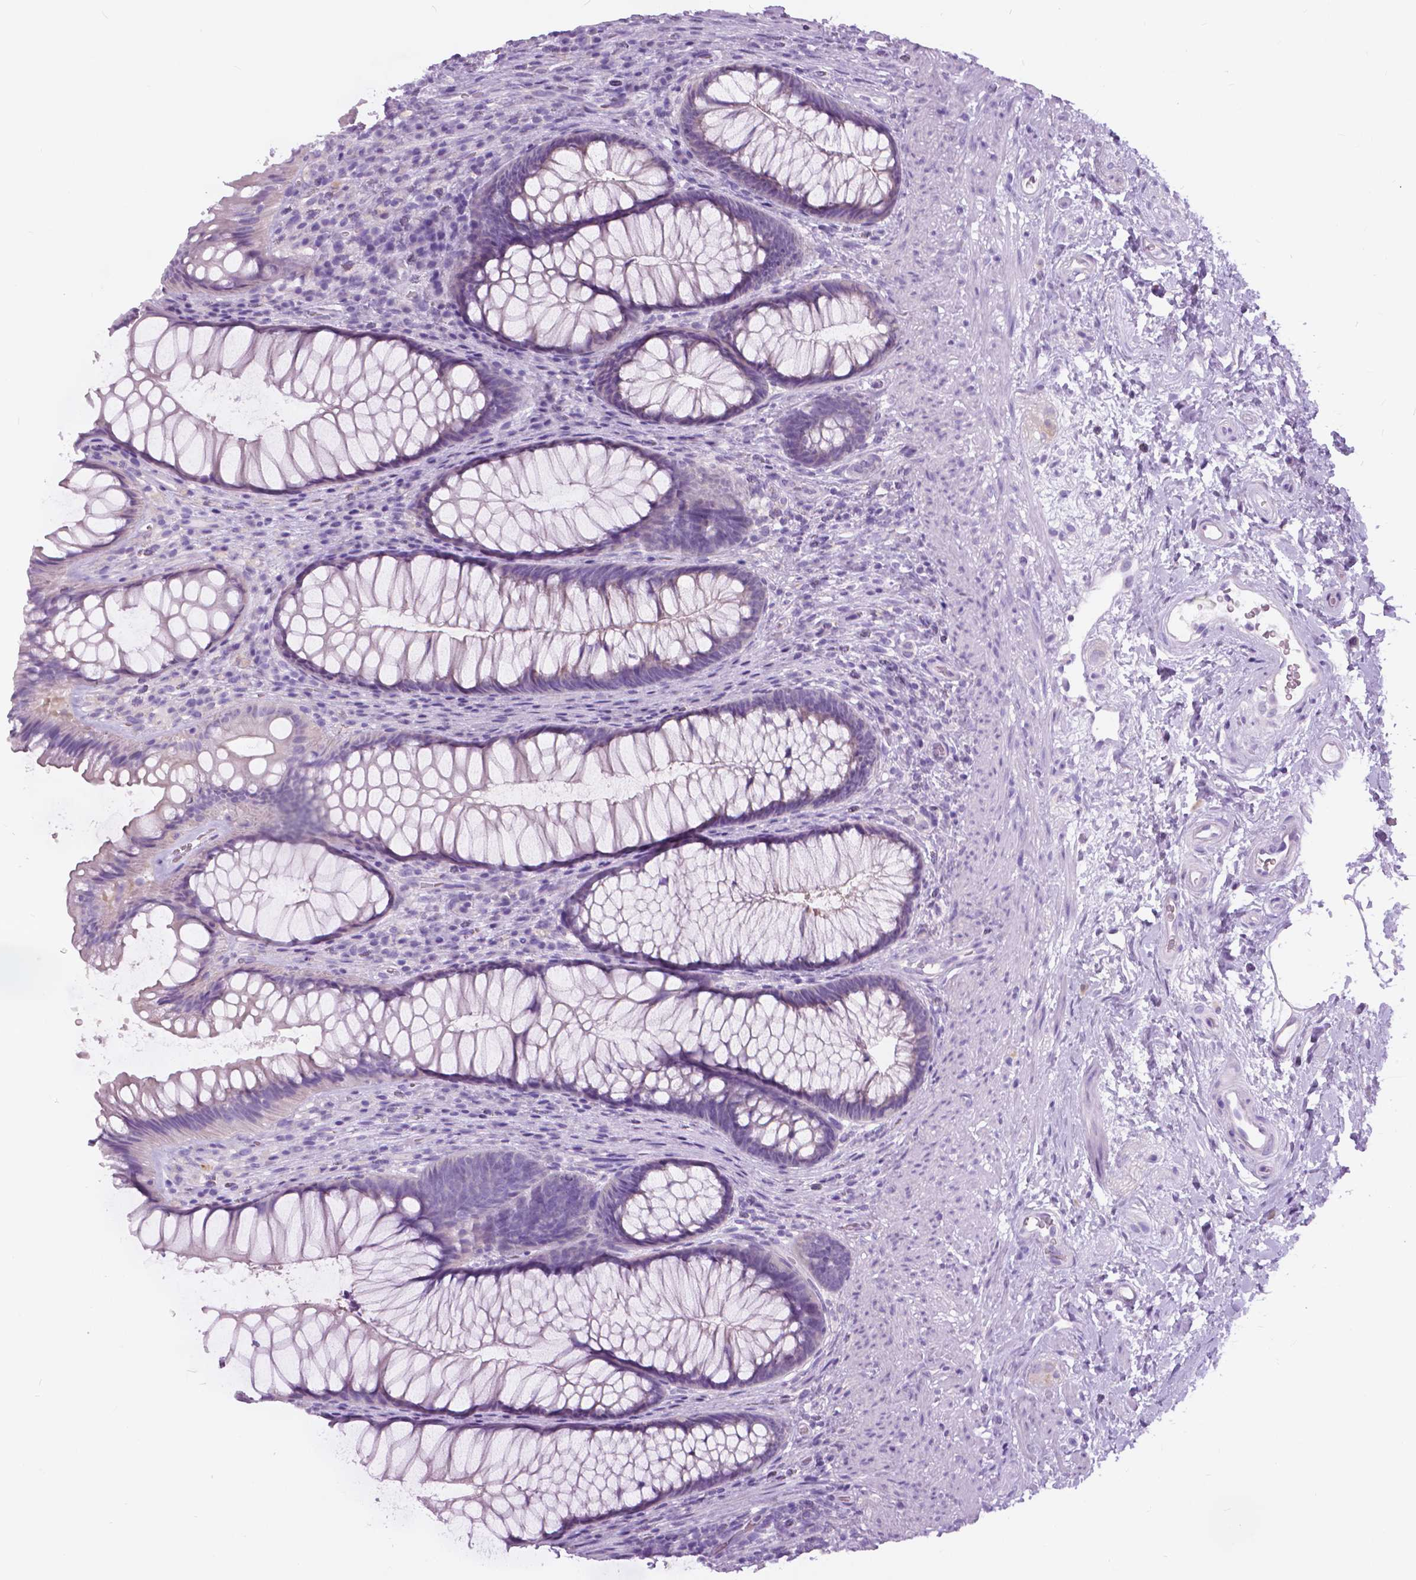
{"staining": {"intensity": "negative", "quantity": "none", "location": "none"}, "tissue": "rectum", "cell_type": "Glandular cells", "image_type": "normal", "snomed": [{"axis": "morphology", "description": "Normal tissue, NOS"}, {"axis": "topography", "description": "Smooth muscle"}, {"axis": "topography", "description": "Rectum"}], "caption": "DAB (3,3'-diaminobenzidine) immunohistochemical staining of benign human rectum reveals no significant positivity in glandular cells. (Stains: DAB IHC with hematoxylin counter stain, Microscopy: brightfield microscopy at high magnification).", "gene": "TP53TG5", "patient": {"sex": "male", "age": 53}}